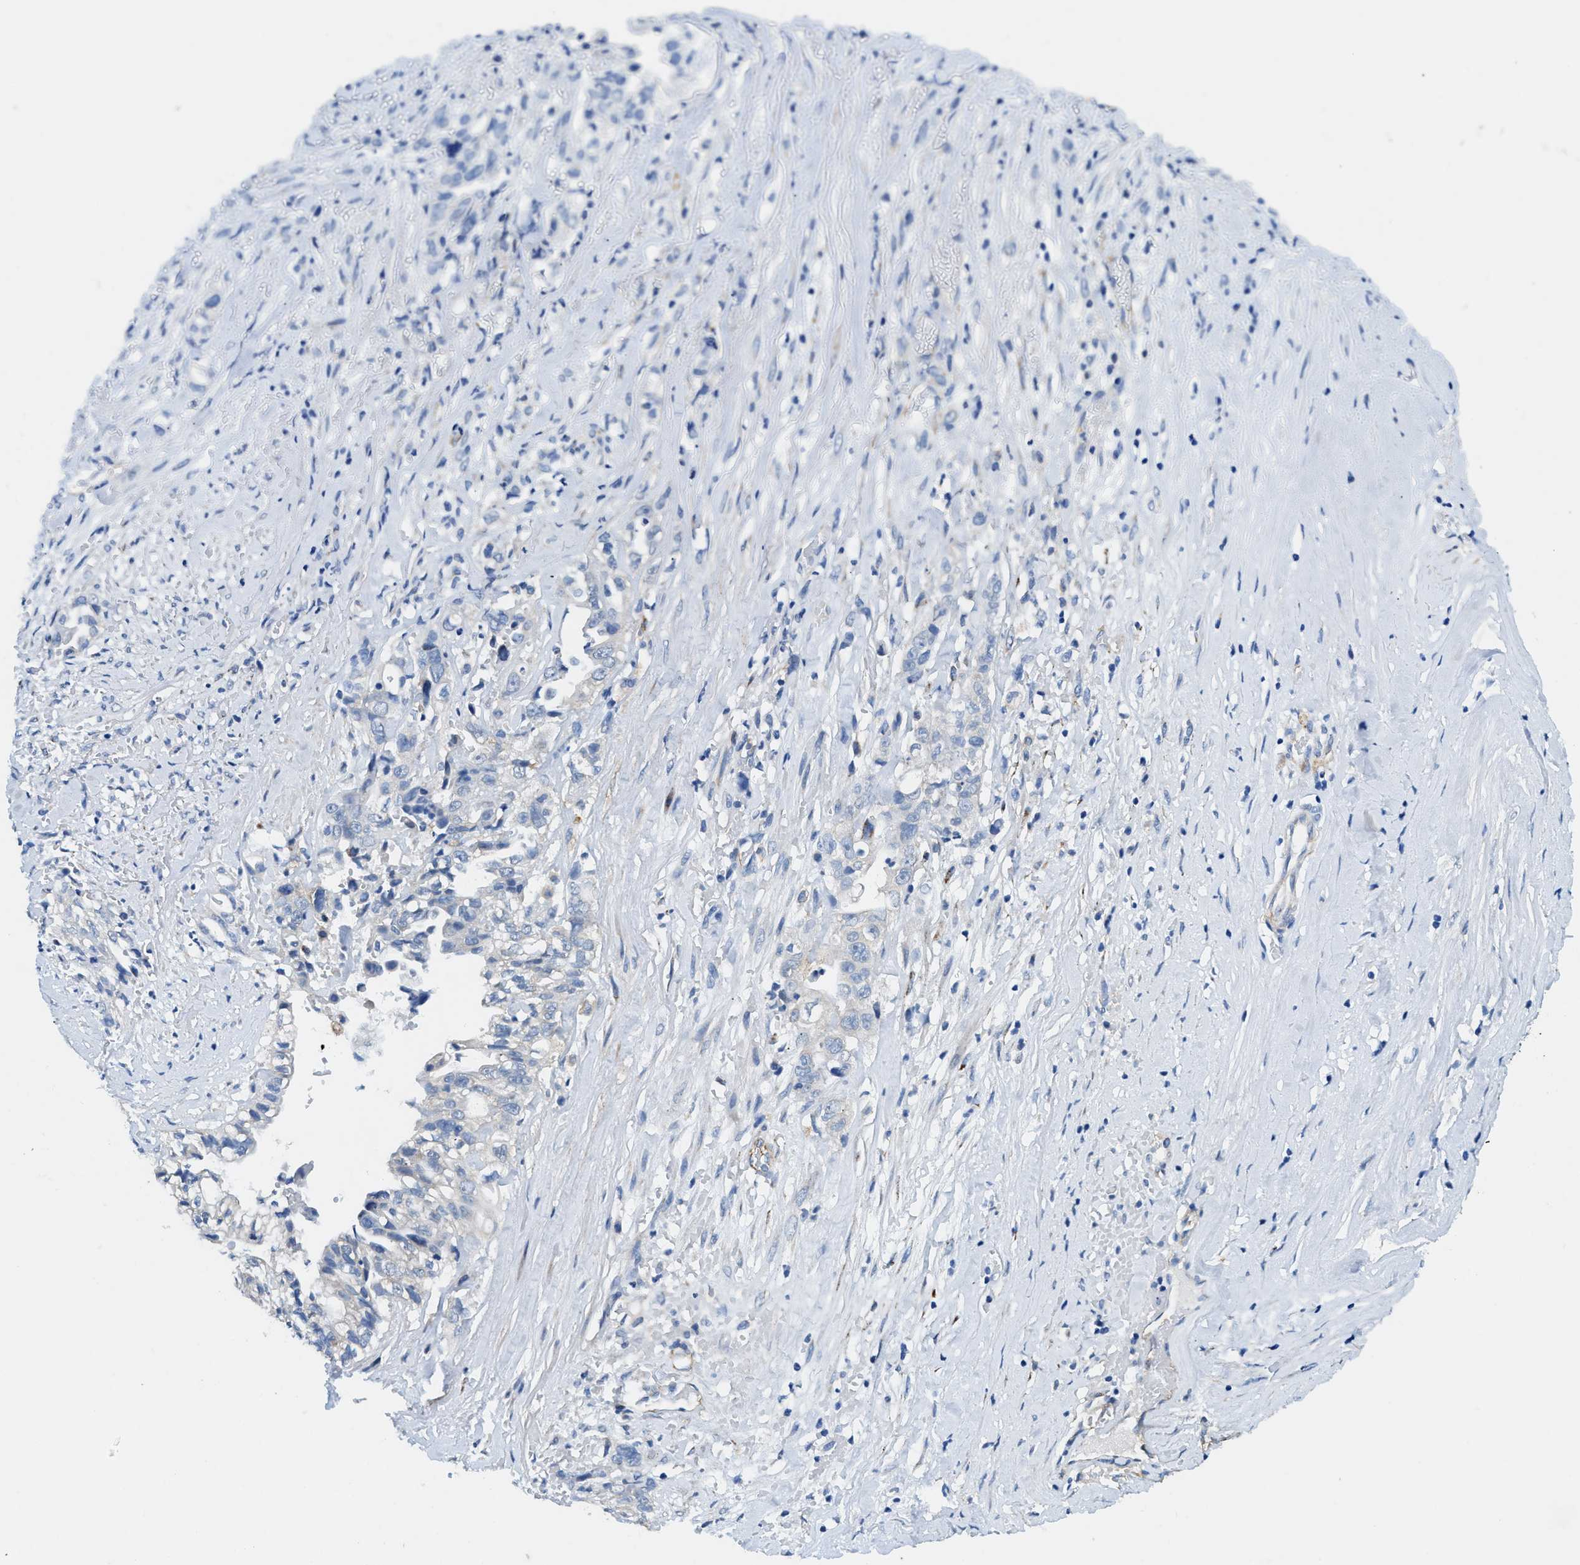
{"staining": {"intensity": "negative", "quantity": "none", "location": "none"}, "tissue": "liver cancer", "cell_type": "Tumor cells", "image_type": "cancer", "snomed": [{"axis": "morphology", "description": "Cholangiocarcinoma"}, {"axis": "topography", "description": "Liver"}], "caption": "Immunohistochemistry of human liver cancer displays no expression in tumor cells.", "gene": "CDK15", "patient": {"sex": "female", "age": 70}}